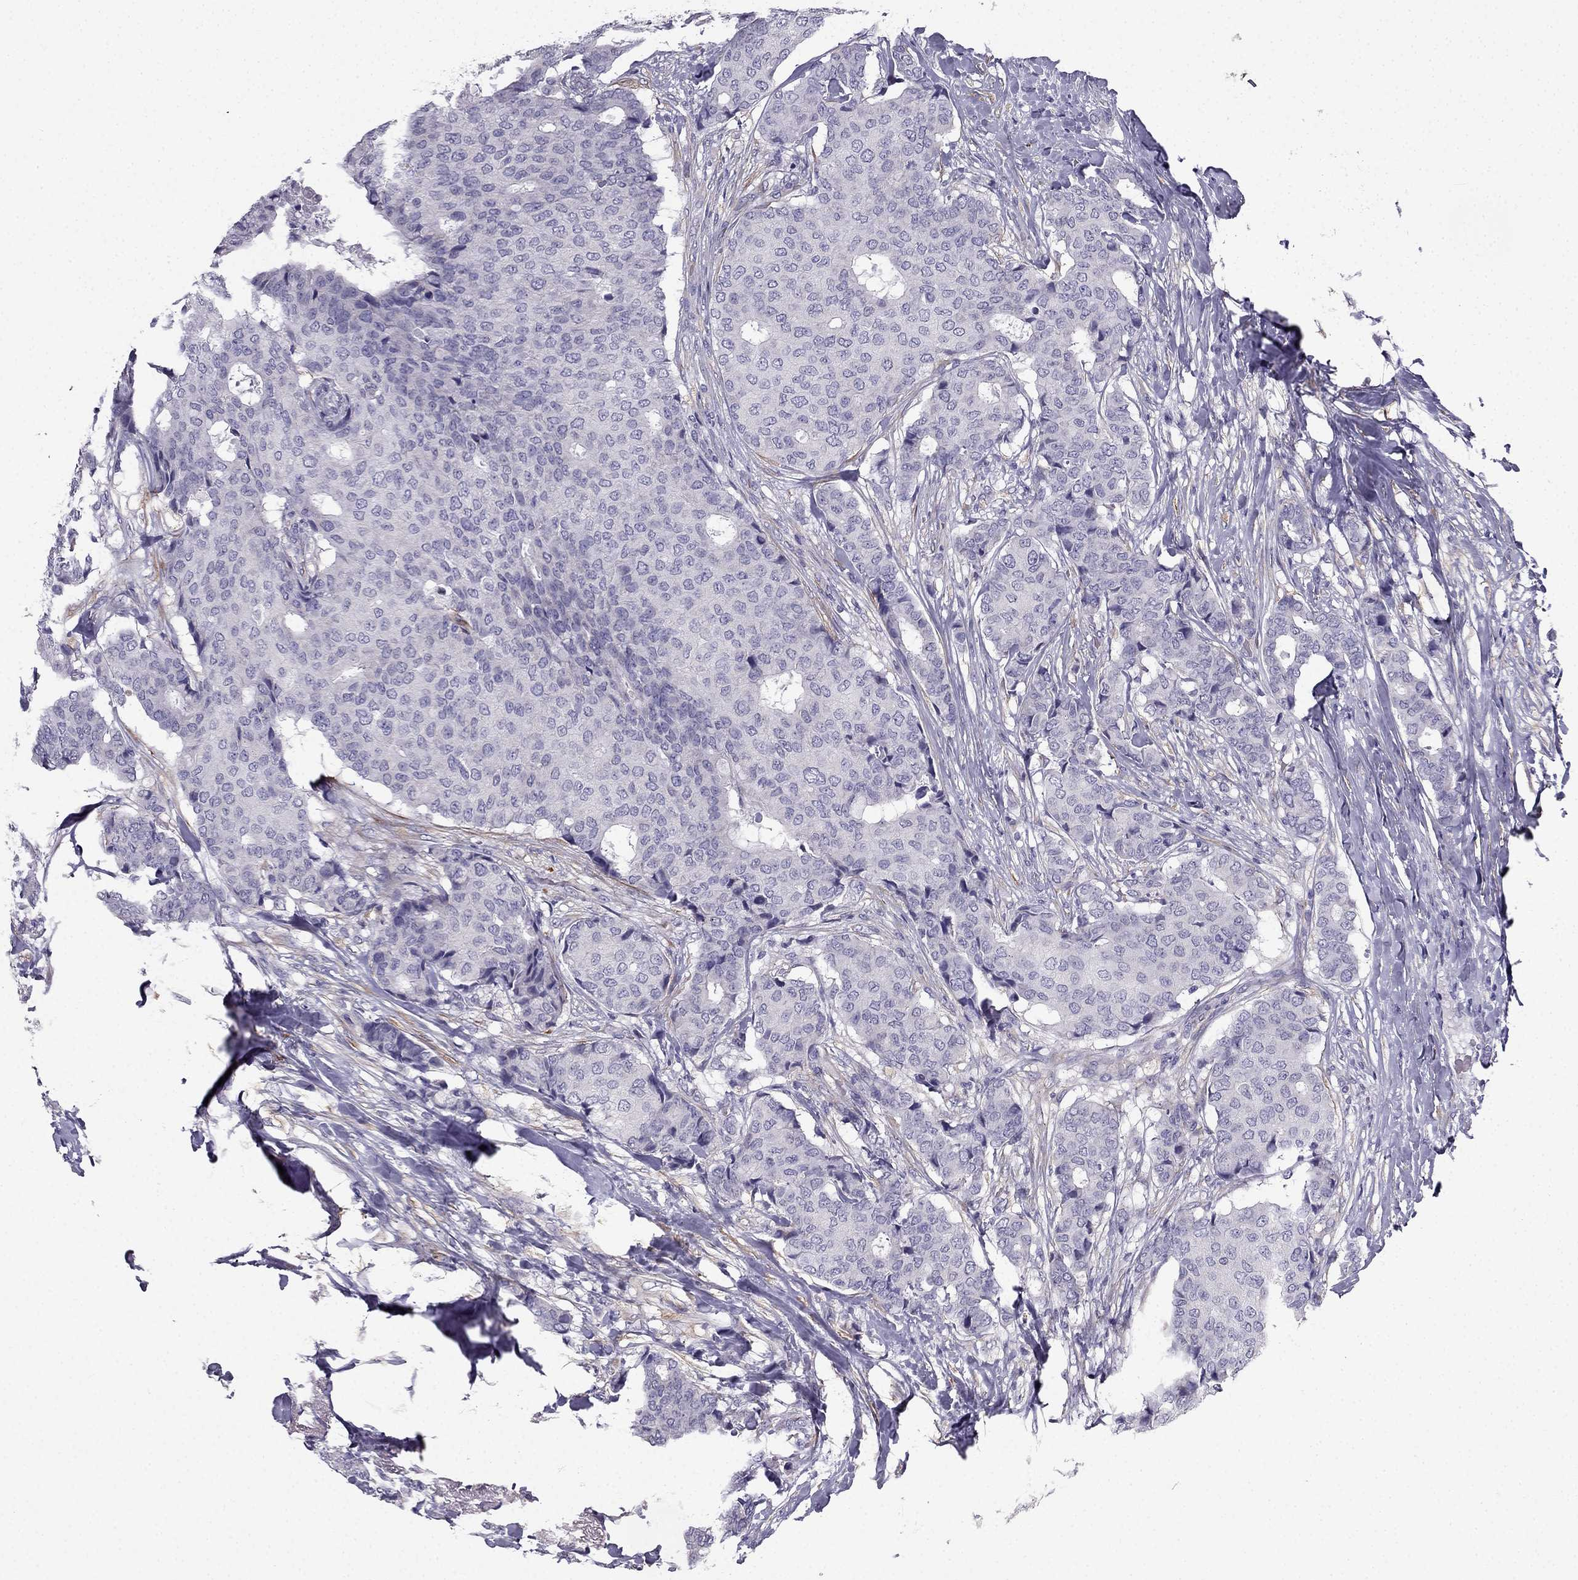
{"staining": {"intensity": "negative", "quantity": "none", "location": "none"}, "tissue": "breast cancer", "cell_type": "Tumor cells", "image_type": "cancer", "snomed": [{"axis": "morphology", "description": "Duct carcinoma"}, {"axis": "topography", "description": "Breast"}], "caption": "The IHC photomicrograph has no significant positivity in tumor cells of intraductal carcinoma (breast) tissue.", "gene": "SYT5", "patient": {"sex": "female", "age": 75}}